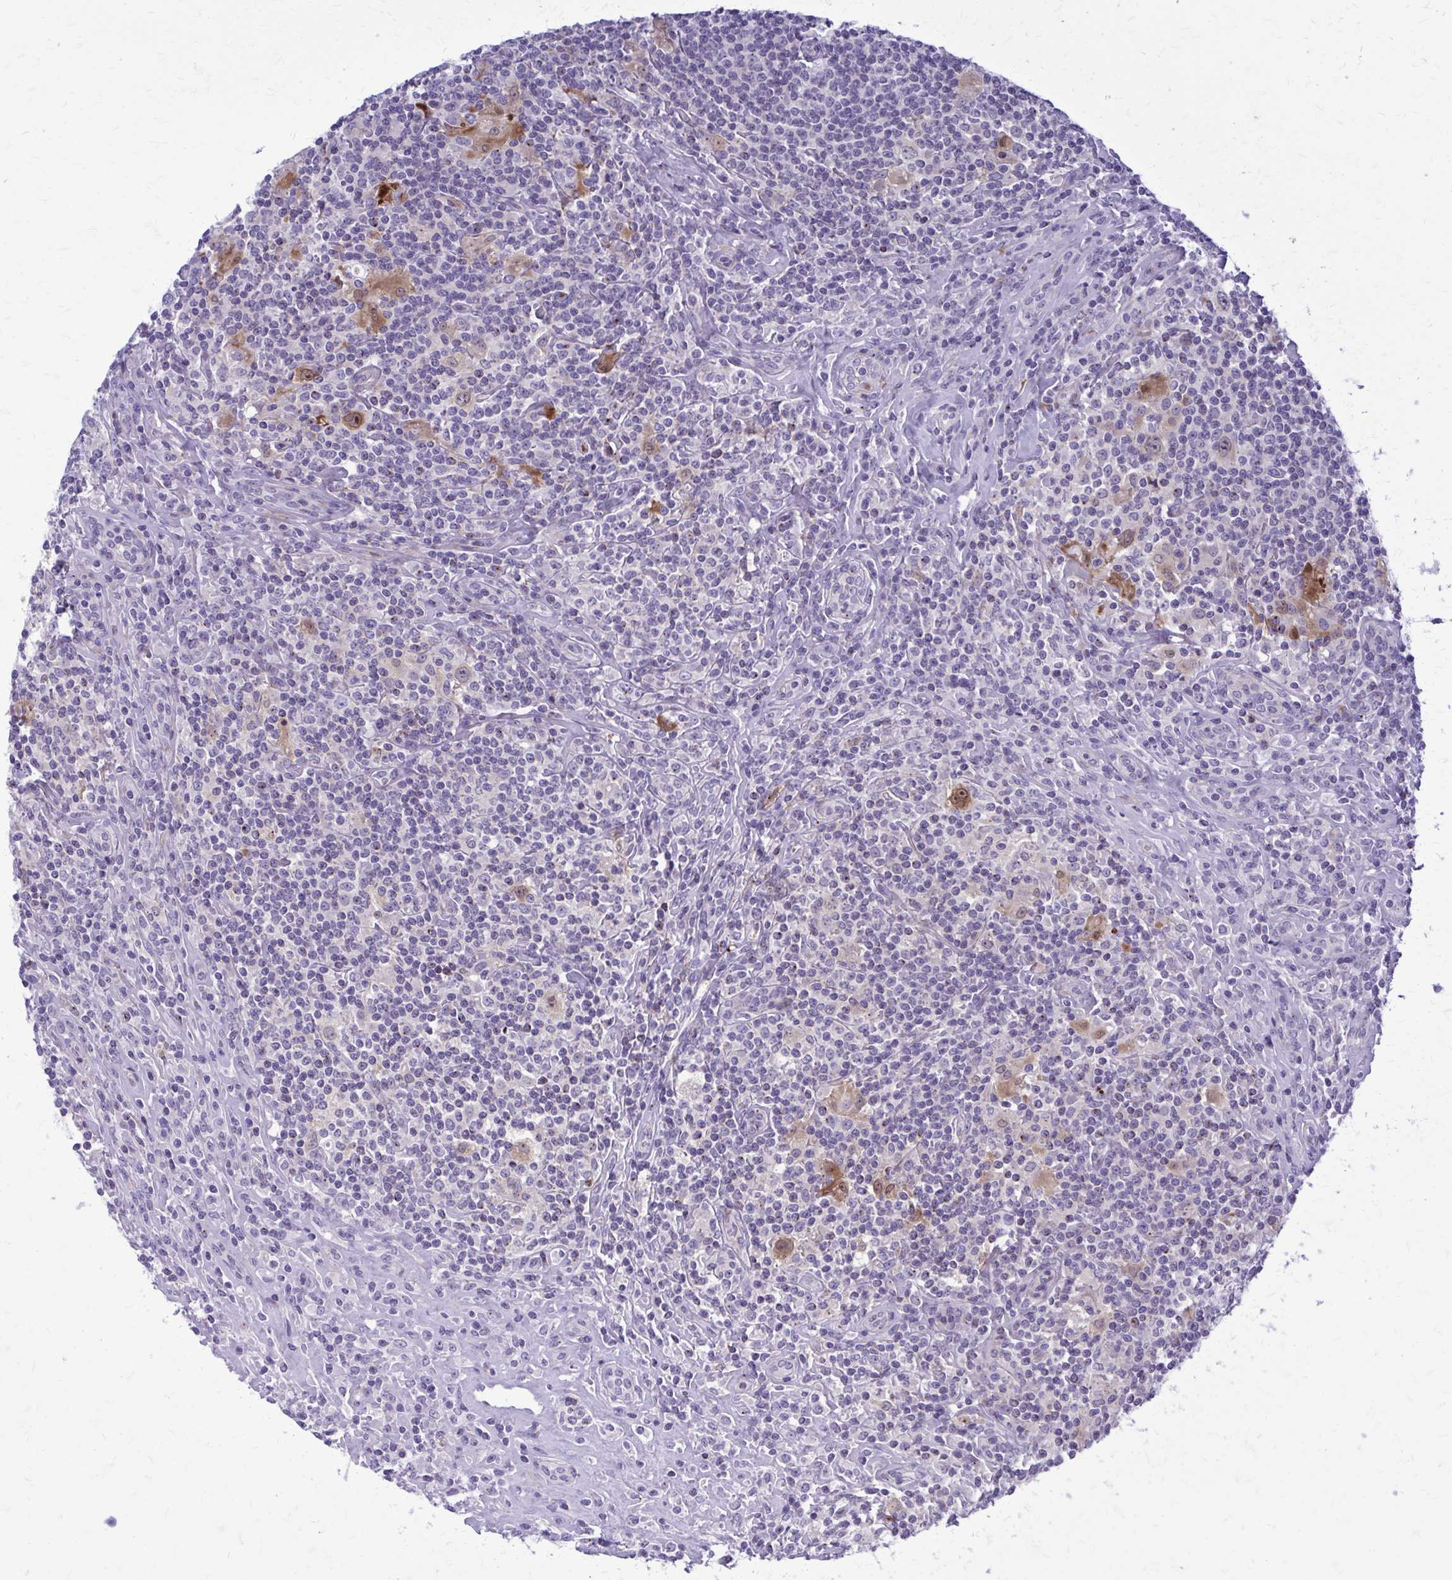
{"staining": {"intensity": "moderate", "quantity": ">75%", "location": "cytoplasmic/membranous,nuclear"}, "tissue": "lymphoma", "cell_type": "Tumor cells", "image_type": "cancer", "snomed": [{"axis": "morphology", "description": "Hodgkin's disease, NOS"}, {"axis": "morphology", "description": "Hodgkin's lymphoma, nodular sclerosis"}, {"axis": "topography", "description": "Lymph node"}], "caption": "Protein expression analysis of human Hodgkin's disease reveals moderate cytoplasmic/membranous and nuclear positivity in about >75% of tumor cells.", "gene": "PEDS1", "patient": {"sex": "female", "age": 10}}